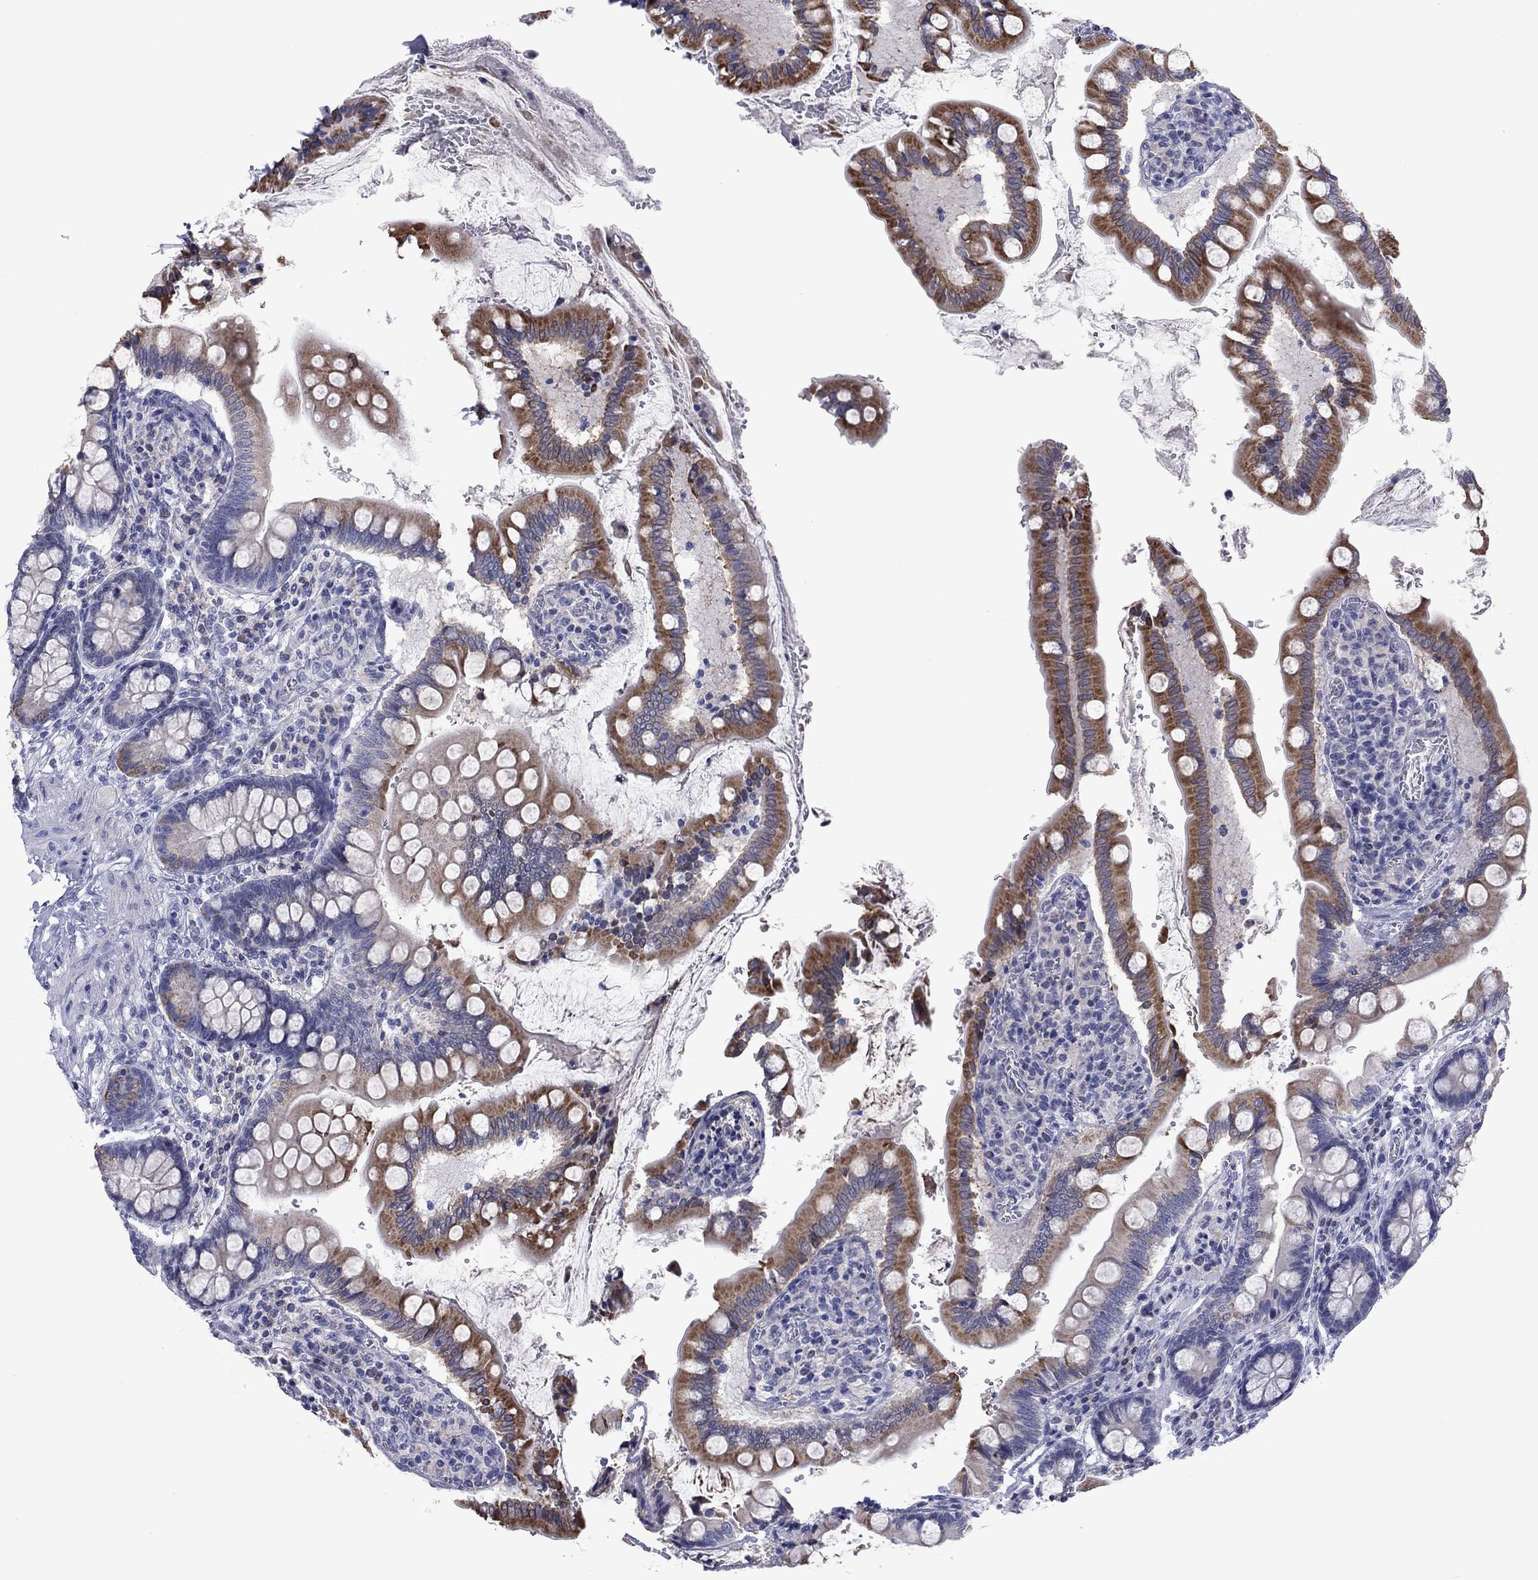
{"staining": {"intensity": "moderate", "quantity": "25%-75%", "location": "cytoplasmic/membranous"}, "tissue": "small intestine", "cell_type": "Glandular cells", "image_type": "normal", "snomed": [{"axis": "morphology", "description": "Normal tissue, NOS"}, {"axis": "topography", "description": "Small intestine"}], "caption": "Immunohistochemistry (DAB) staining of unremarkable human small intestine exhibits moderate cytoplasmic/membranous protein staining in about 25%-75% of glandular cells.", "gene": "TMPRSS11A", "patient": {"sex": "female", "age": 56}}